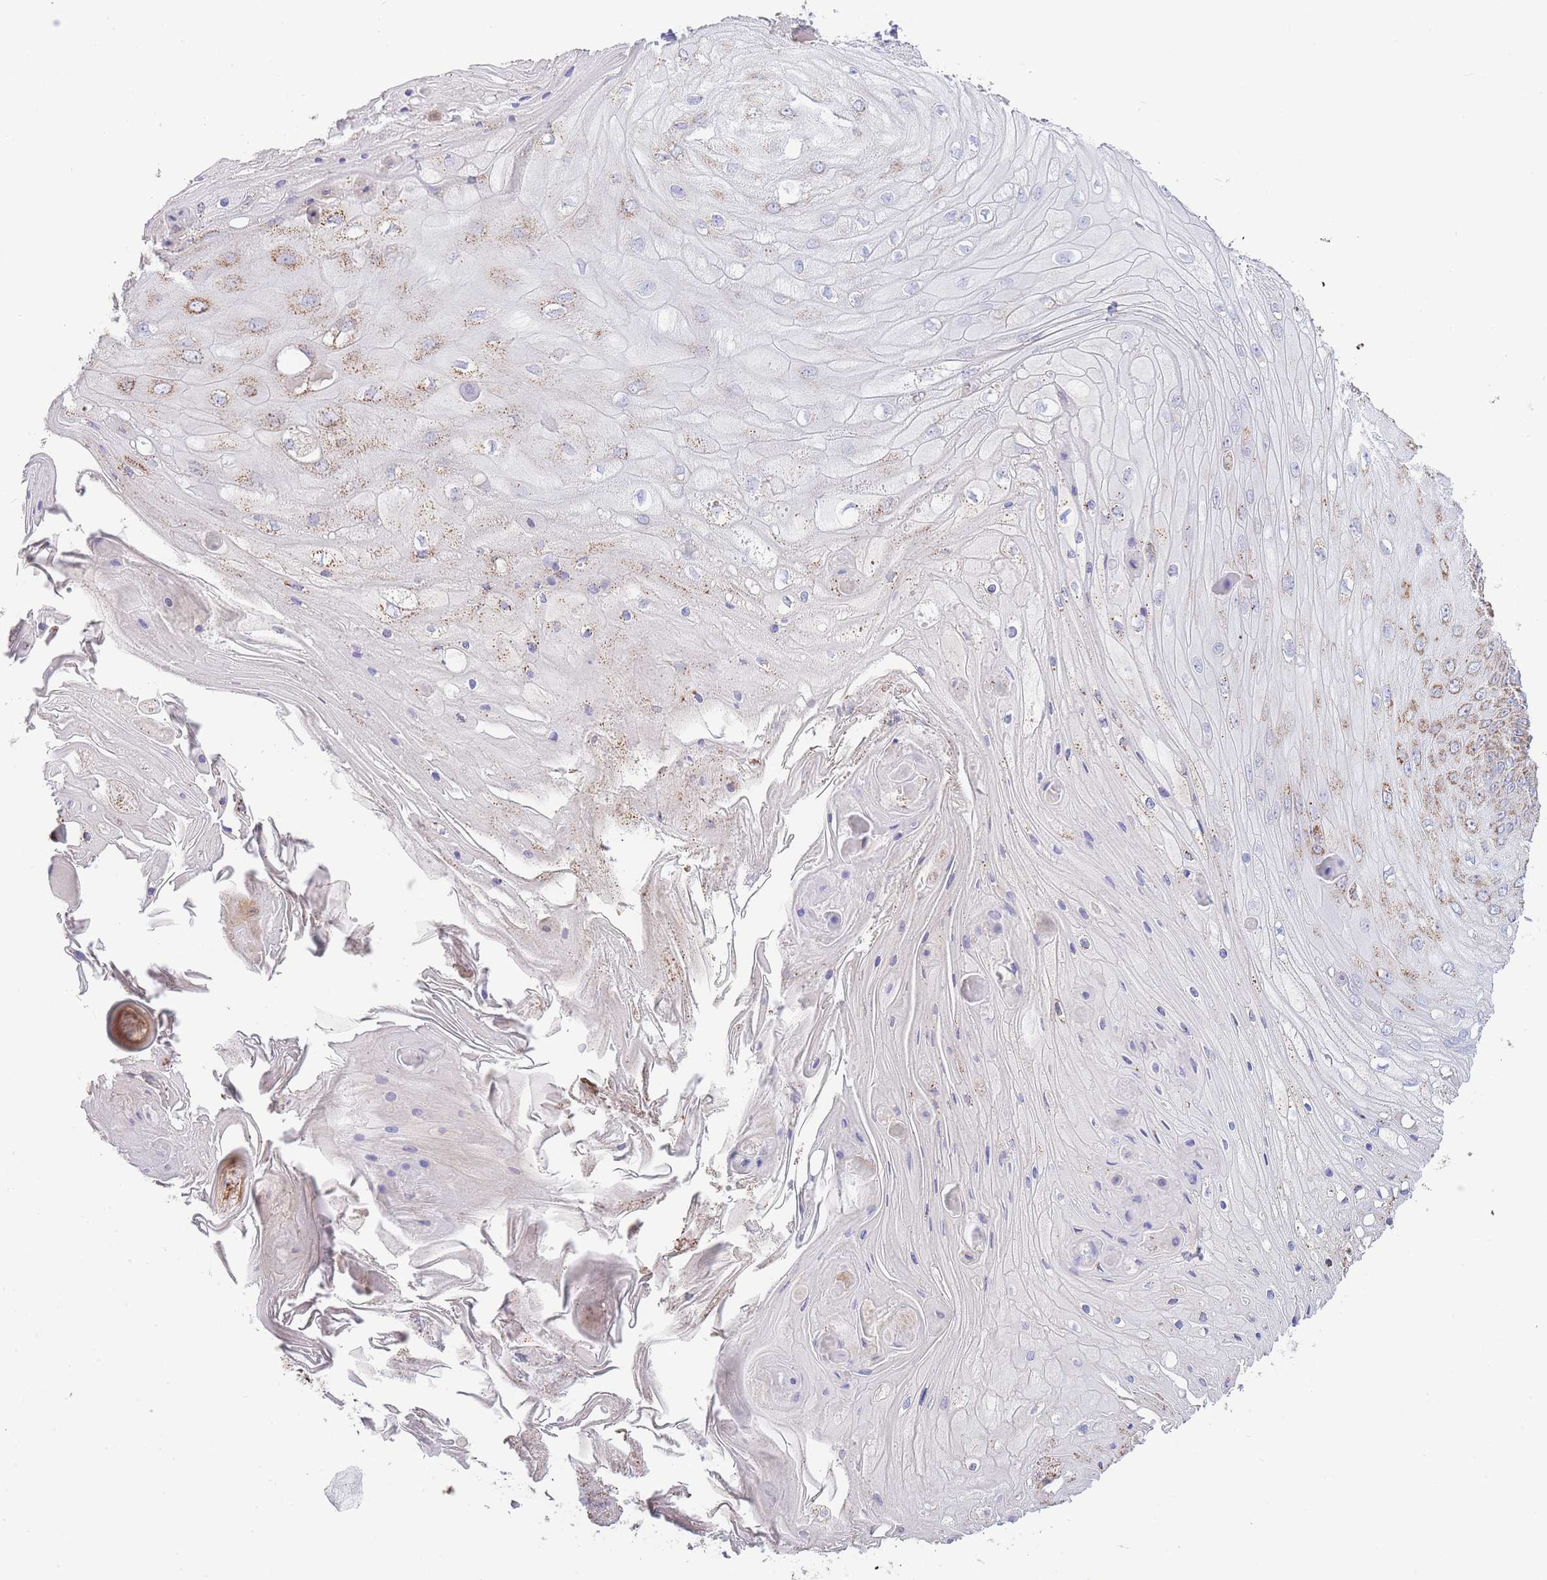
{"staining": {"intensity": "moderate", "quantity": ">75%", "location": "cytoplasmic/membranous"}, "tissue": "skin cancer", "cell_type": "Tumor cells", "image_type": "cancer", "snomed": [{"axis": "morphology", "description": "Squamous cell carcinoma, NOS"}, {"axis": "topography", "description": "Skin"}], "caption": "Skin squamous cell carcinoma tissue reveals moderate cytoplasmic/membranous staining in approximately >75% of tumor cells, visualized by immunohistochemistry.", "gene": "GSTM1", "patient": {"sex": "male", "age": 70}}